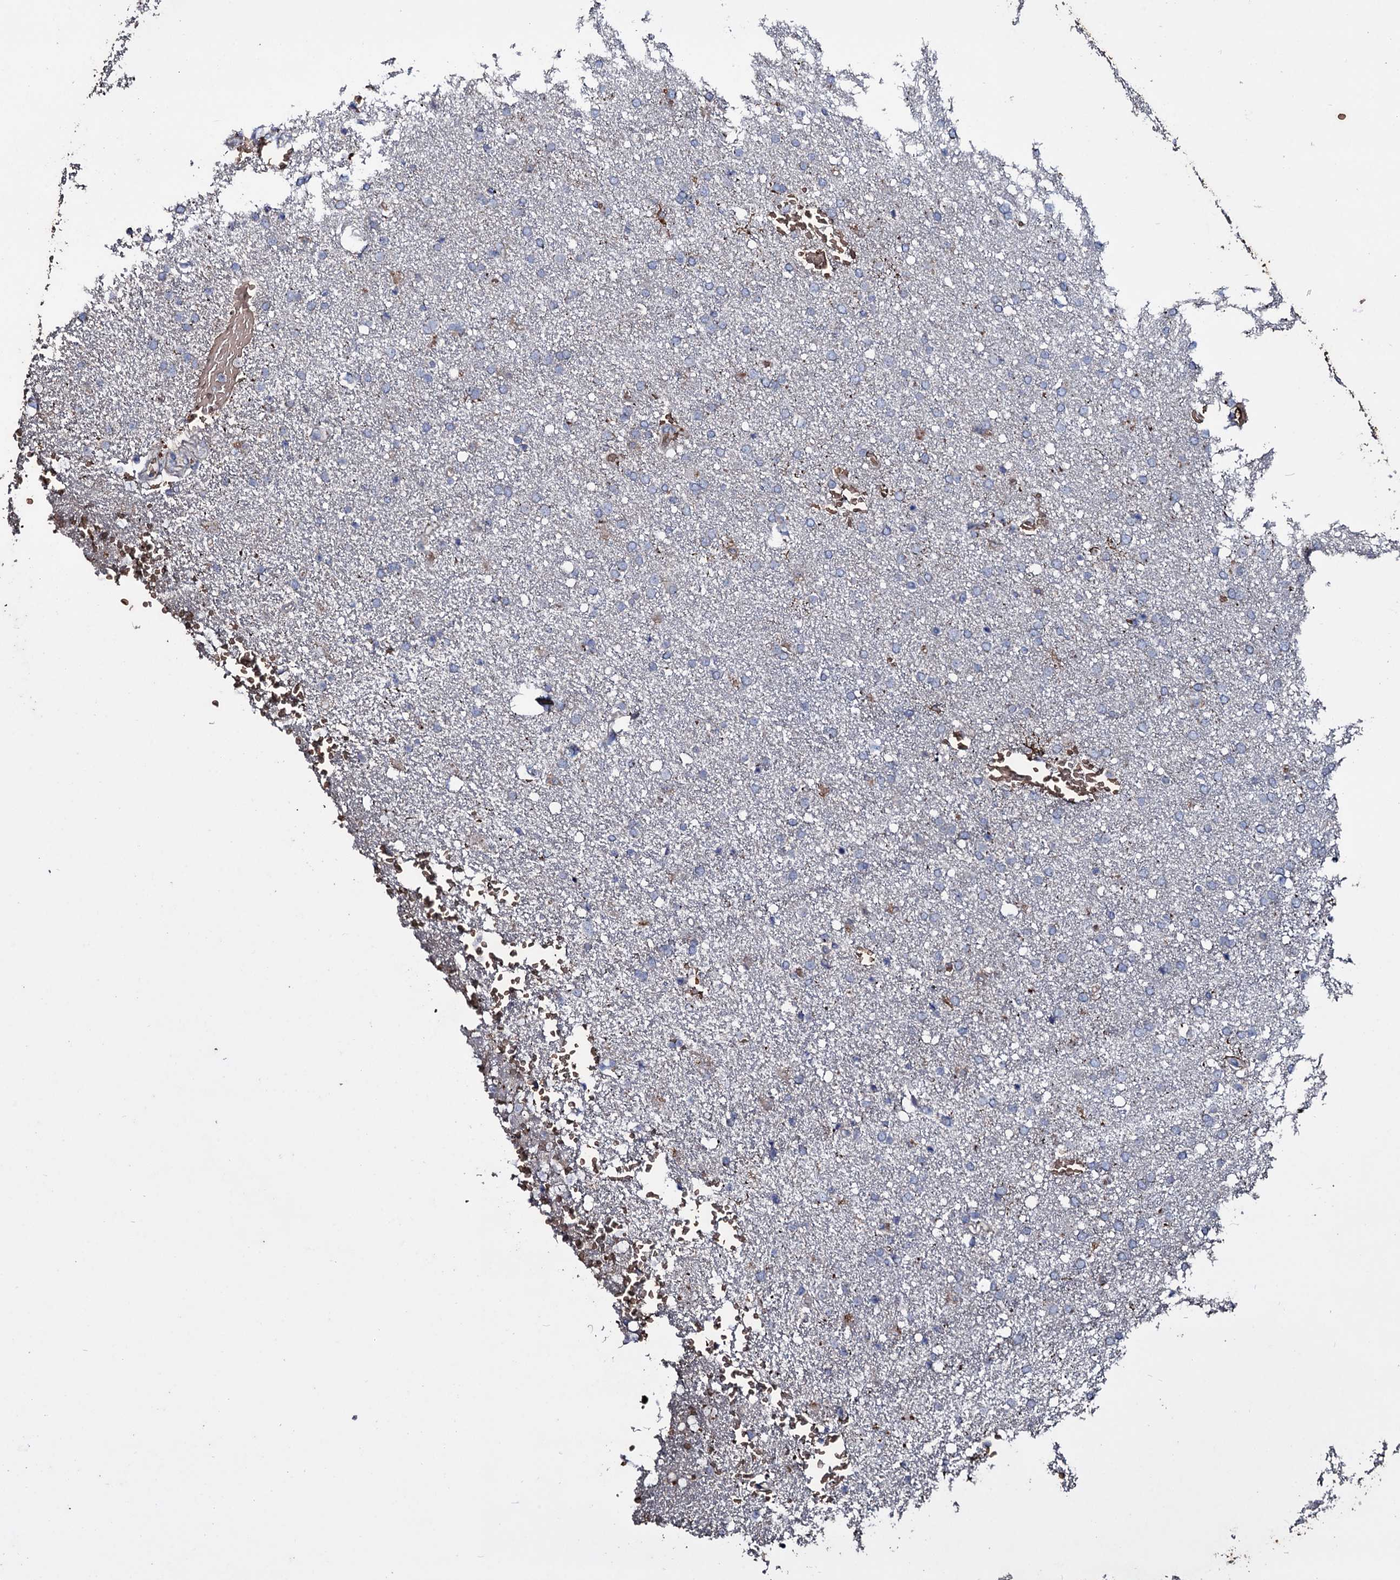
{"staining": {"intensity": "negative", "quantity": "none", "location": "none"}, "tissue": "glioma", "cell_type": "Tumor cells", "image_type": "cancer", "snomed": [{"axis": "morphology", "description": "Glioma, malignant, High grade"}, {"axis": "topography", "description": "Brain"}], "caption": "This is an IHC photomicrograph of human glioma. There is no staining in tumor cells.", "gene": "ZSWIM8", "patient": {"sex": "male", "age": 72}}